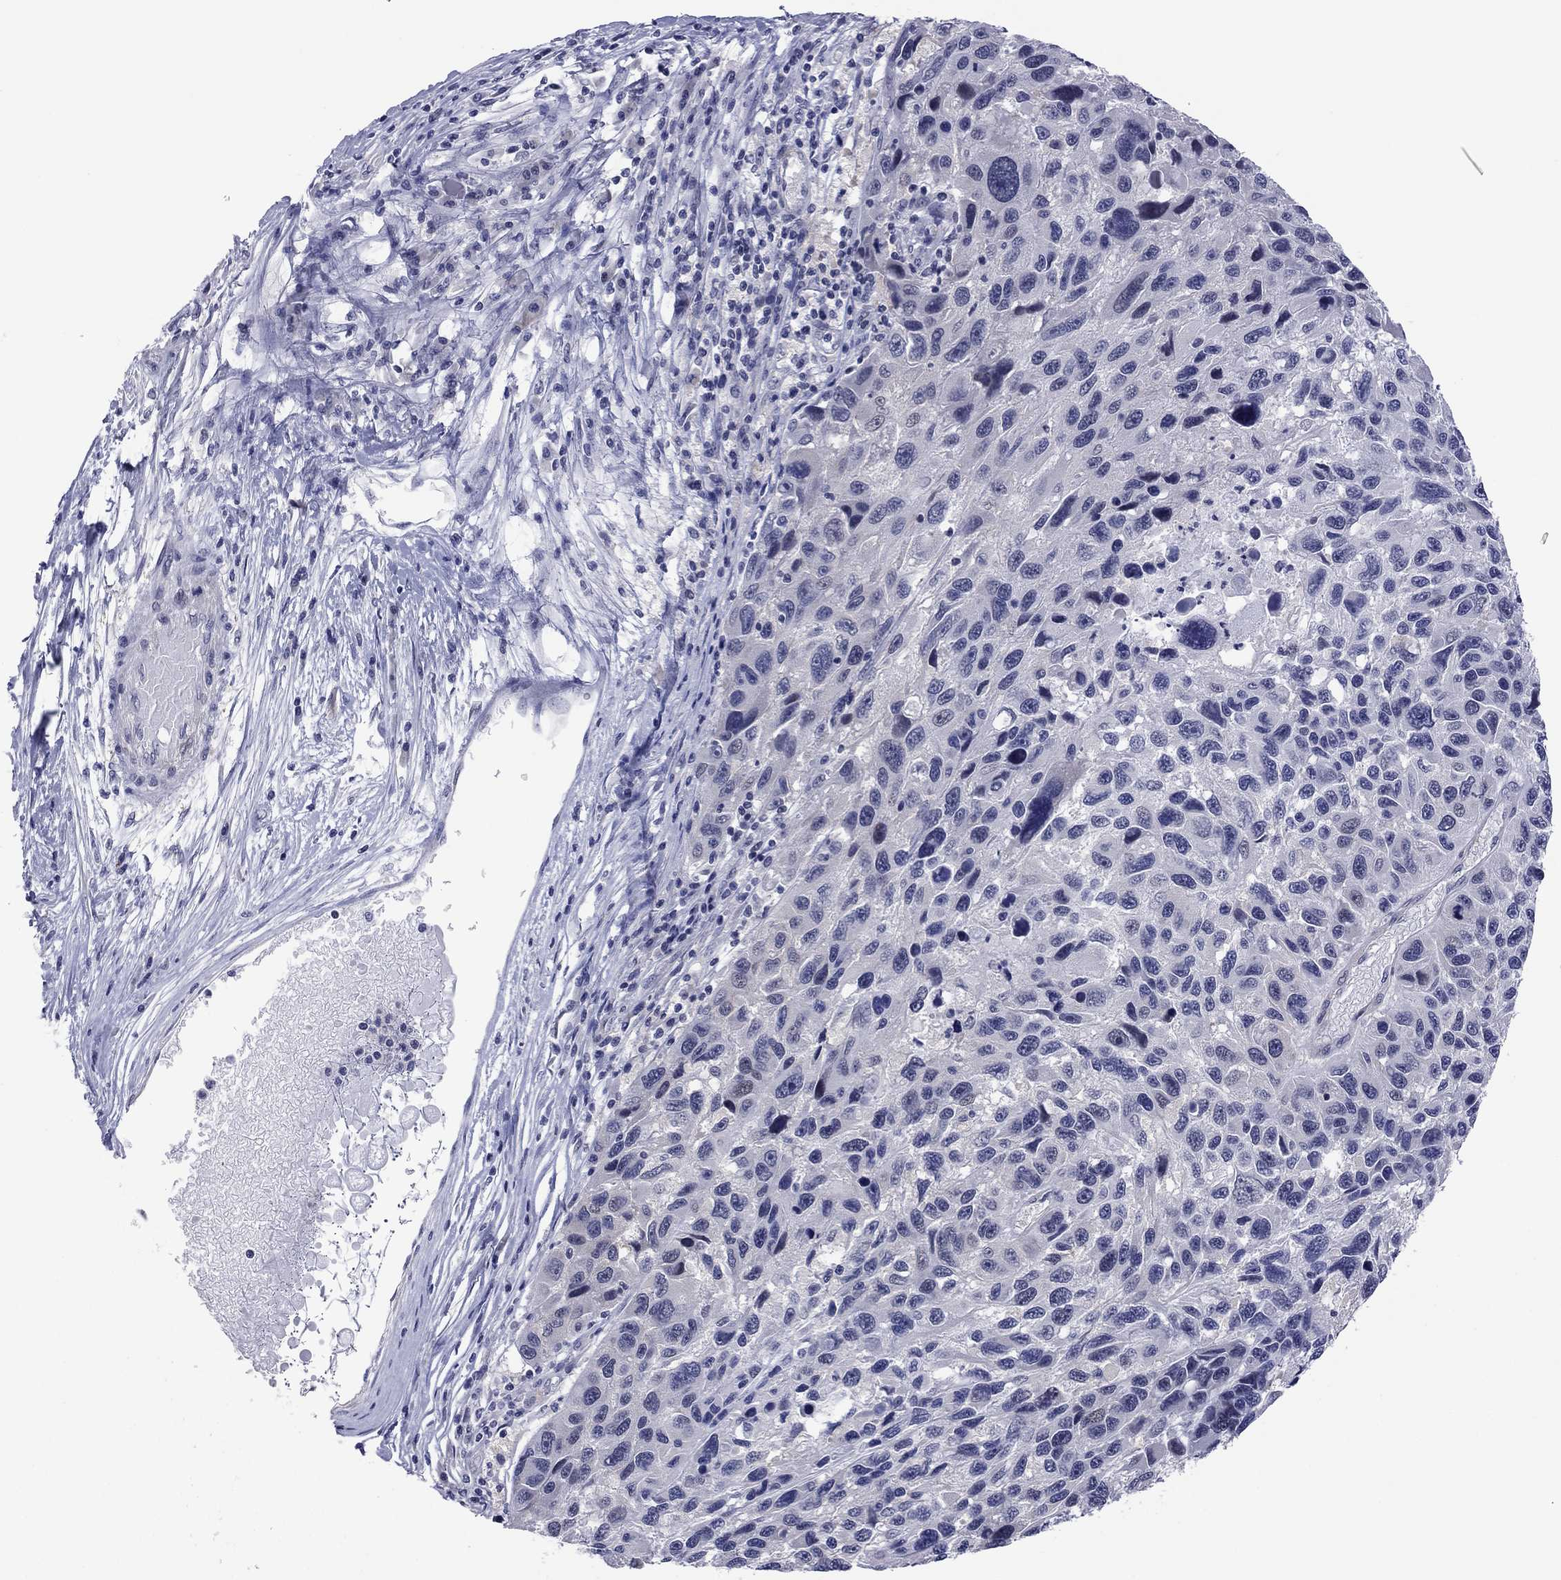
{"staining": {"intensity": "negative", "quantity": "none", "location": "none"}, "tissue": "melanoma", "cell_type": "Tumor cells", "image_type": "cancer", "snomed": [{"axis": "morphology", "description": "Malignant melanoma, NOS"}, {"axis": "topography", "description": "Skin"}], "caption": "Image shows no significant protein staining in tumor cells of melanoma. (DAB IHC visualized using brightfield microscopy, high magnification).", "gene": "POU5F2", "patient": {"sex": "male", "age": 53}}